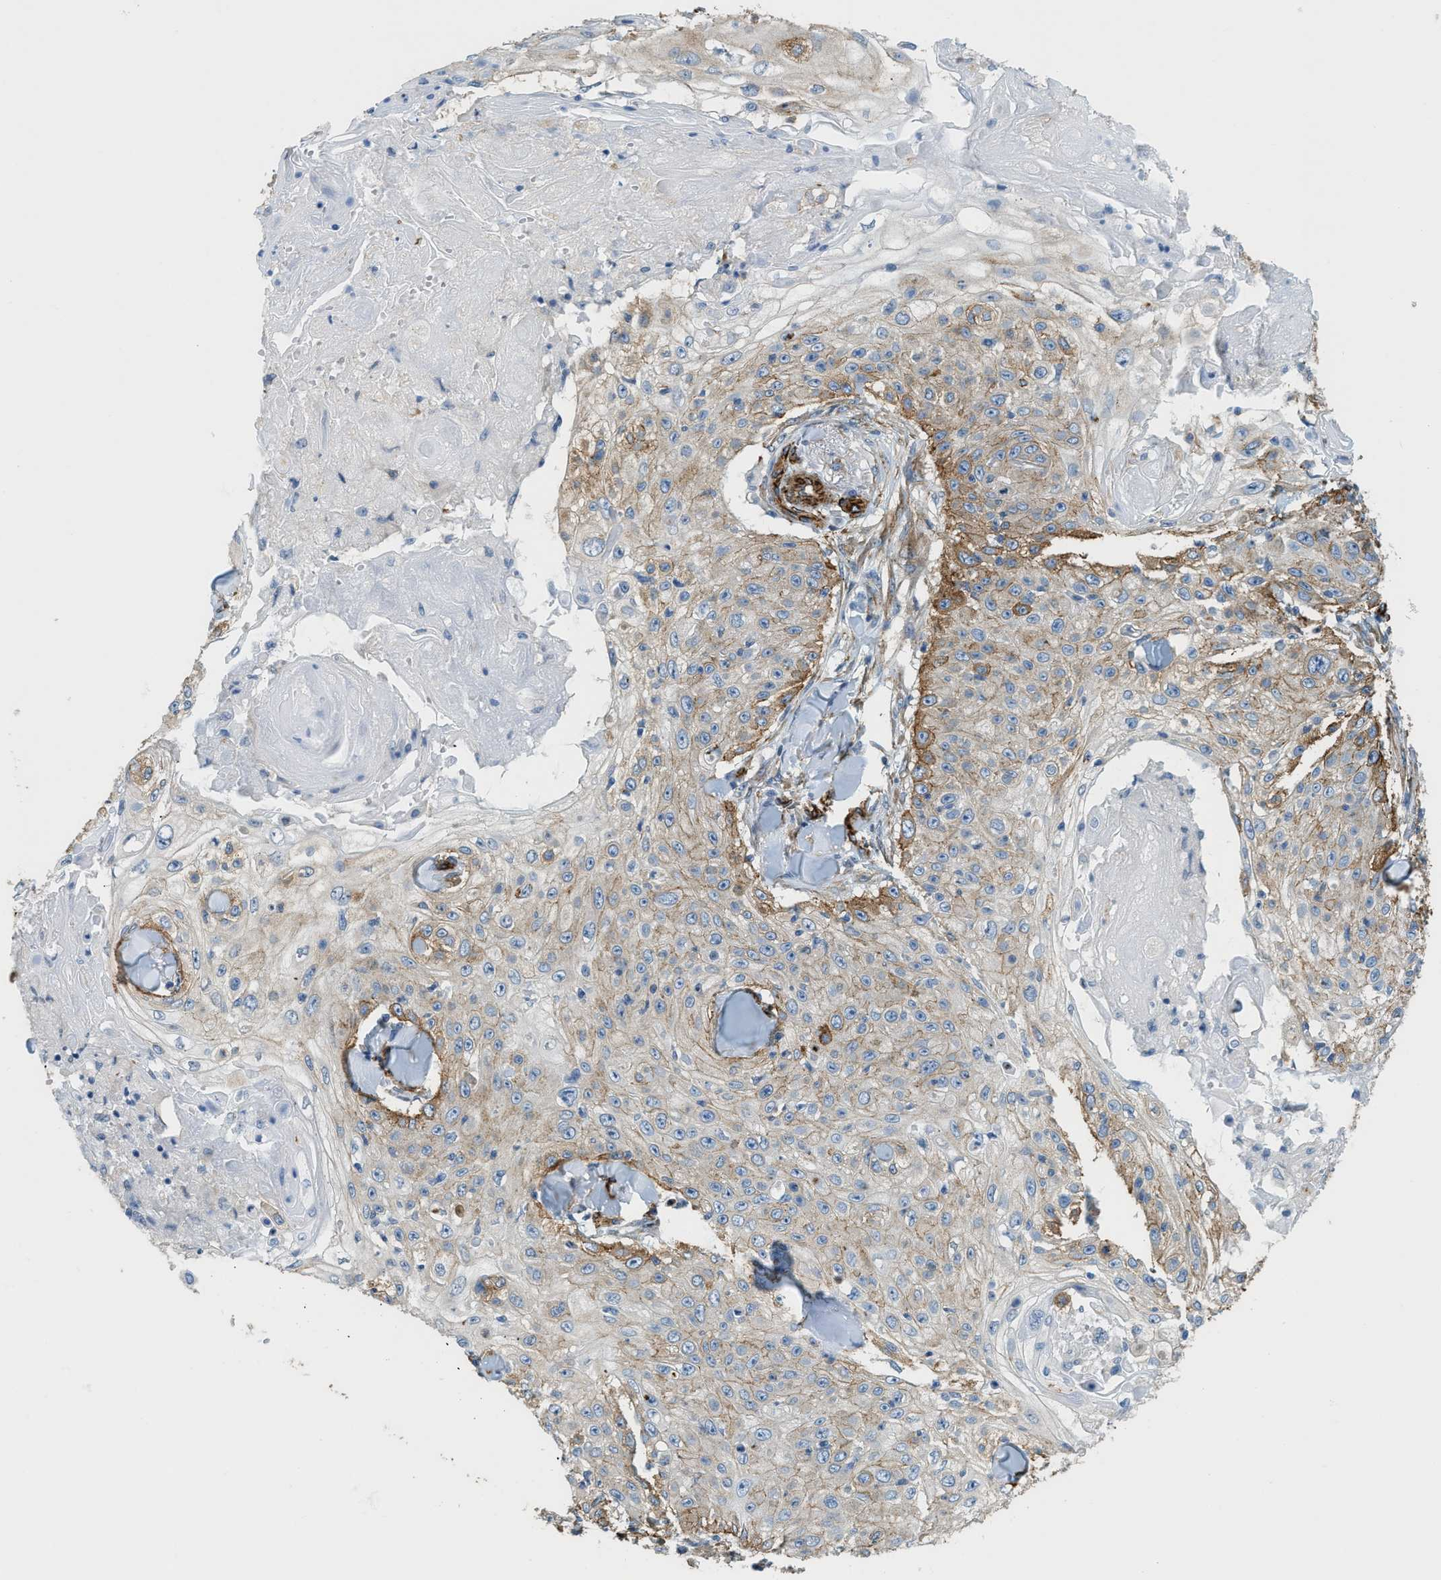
{"staining": {"intensity": "moderate", "quantity": ">75%", "location": "cytoplasmic/membranous"}, "tissue": "skin cancer", "cell_type": "Tumor cells", "image_type": "cancer", "snomed": [{"axis": "morphology", "description": "Squamous cell carcinoma, NOS"}, {"axis": "topography", "description": "Skin"}], "caption": "Brown immunohistochemical staining in human skin cancer reveals moderate cytoplasmic/membranous staining in approximately >75% of tumor cells.", "gene": "TMEM43", "patient": {"sex": "male", "age": 86}}